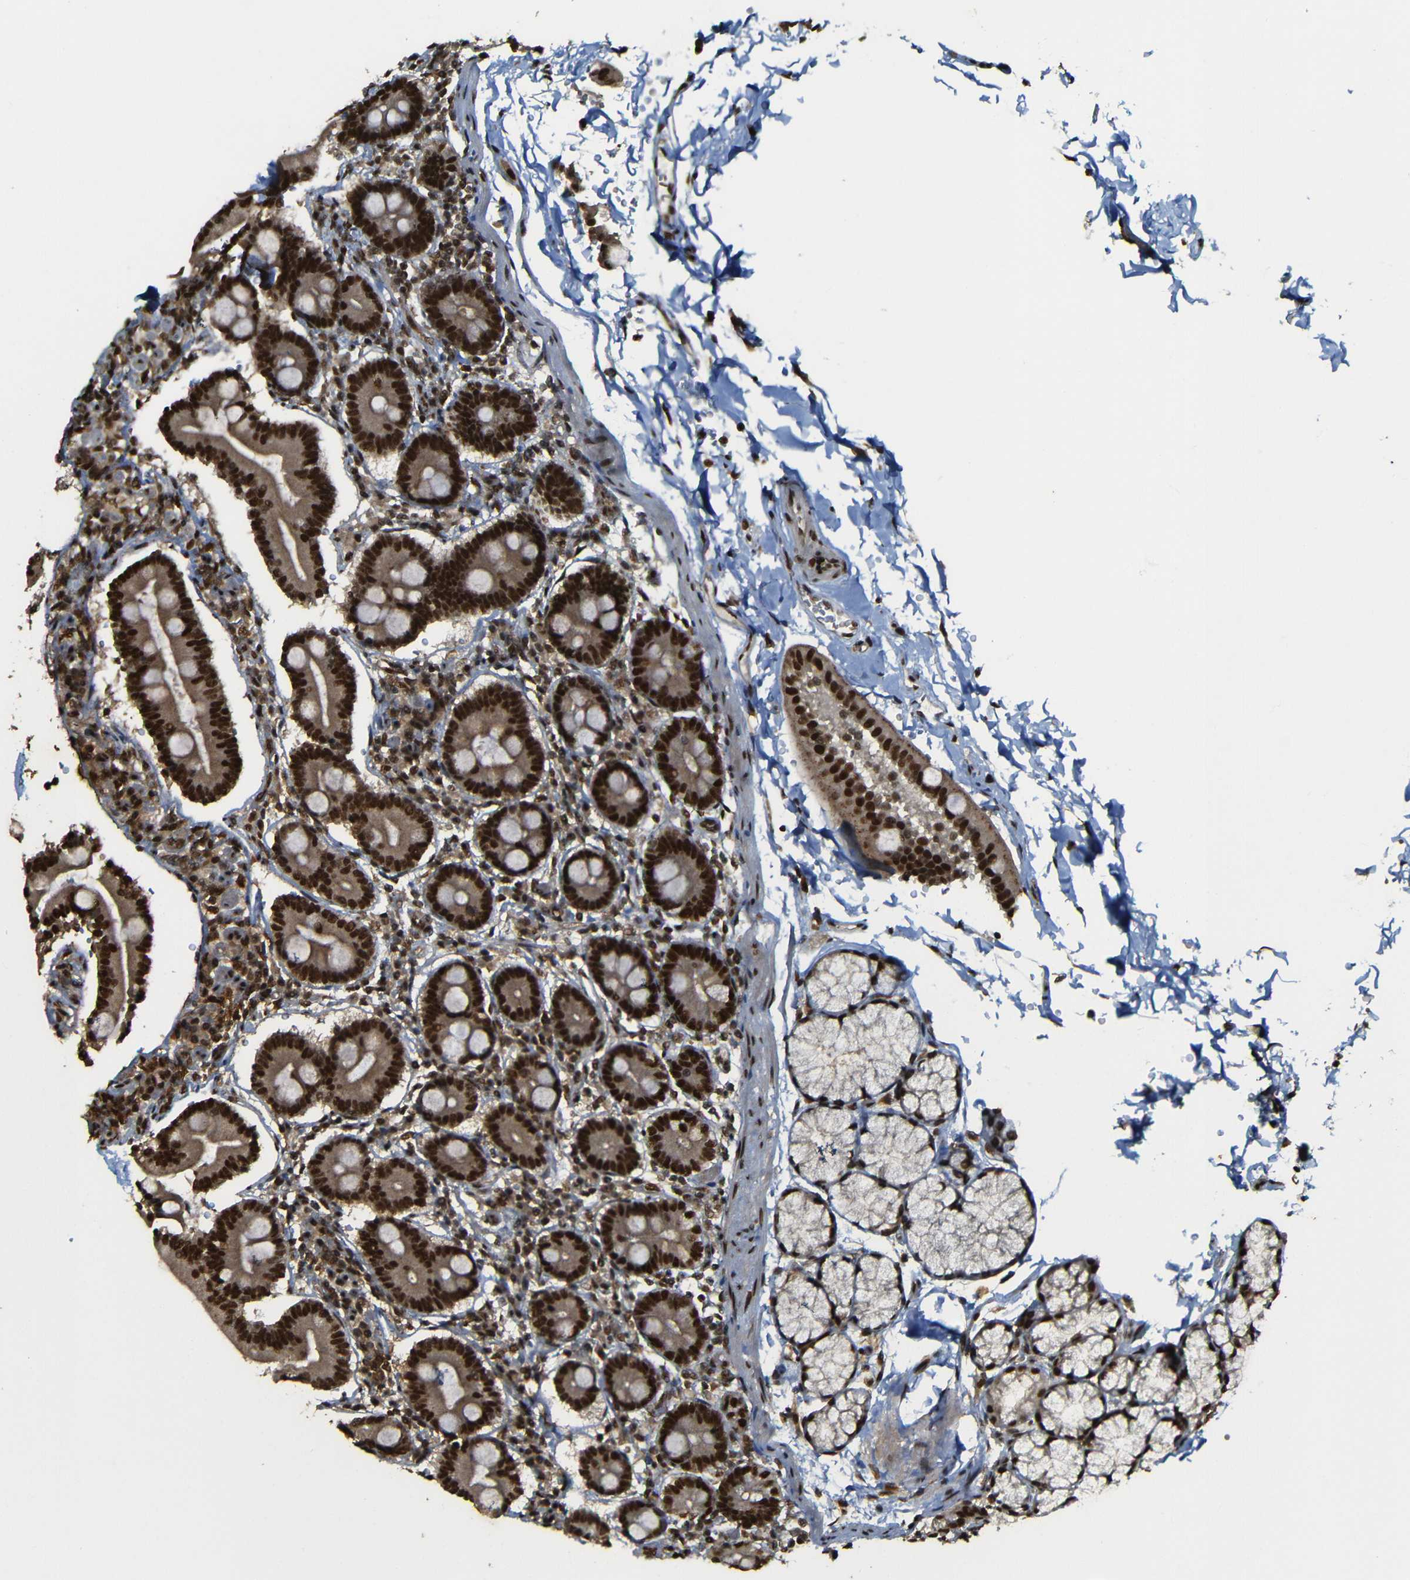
{"staining": {"intensity": "strong", "quantity": ">75%", "location": "nuclear"}, "tissue": "duodenum", "cell_type": "Glandular cells", "image_type": "normal", "snomed": [{"axis": "morphology", "description": "Normal tissue, NOS"}, {"axis": "topography", "description": "Duodenum"}], "caption": "Brown immunohistochemical staining in benign human duodenum reveals strong nuclear staining in approximately >75% of glandular cells.", "gene": "TCF7L2", "patient": {"sex": "male", "age": 54}}